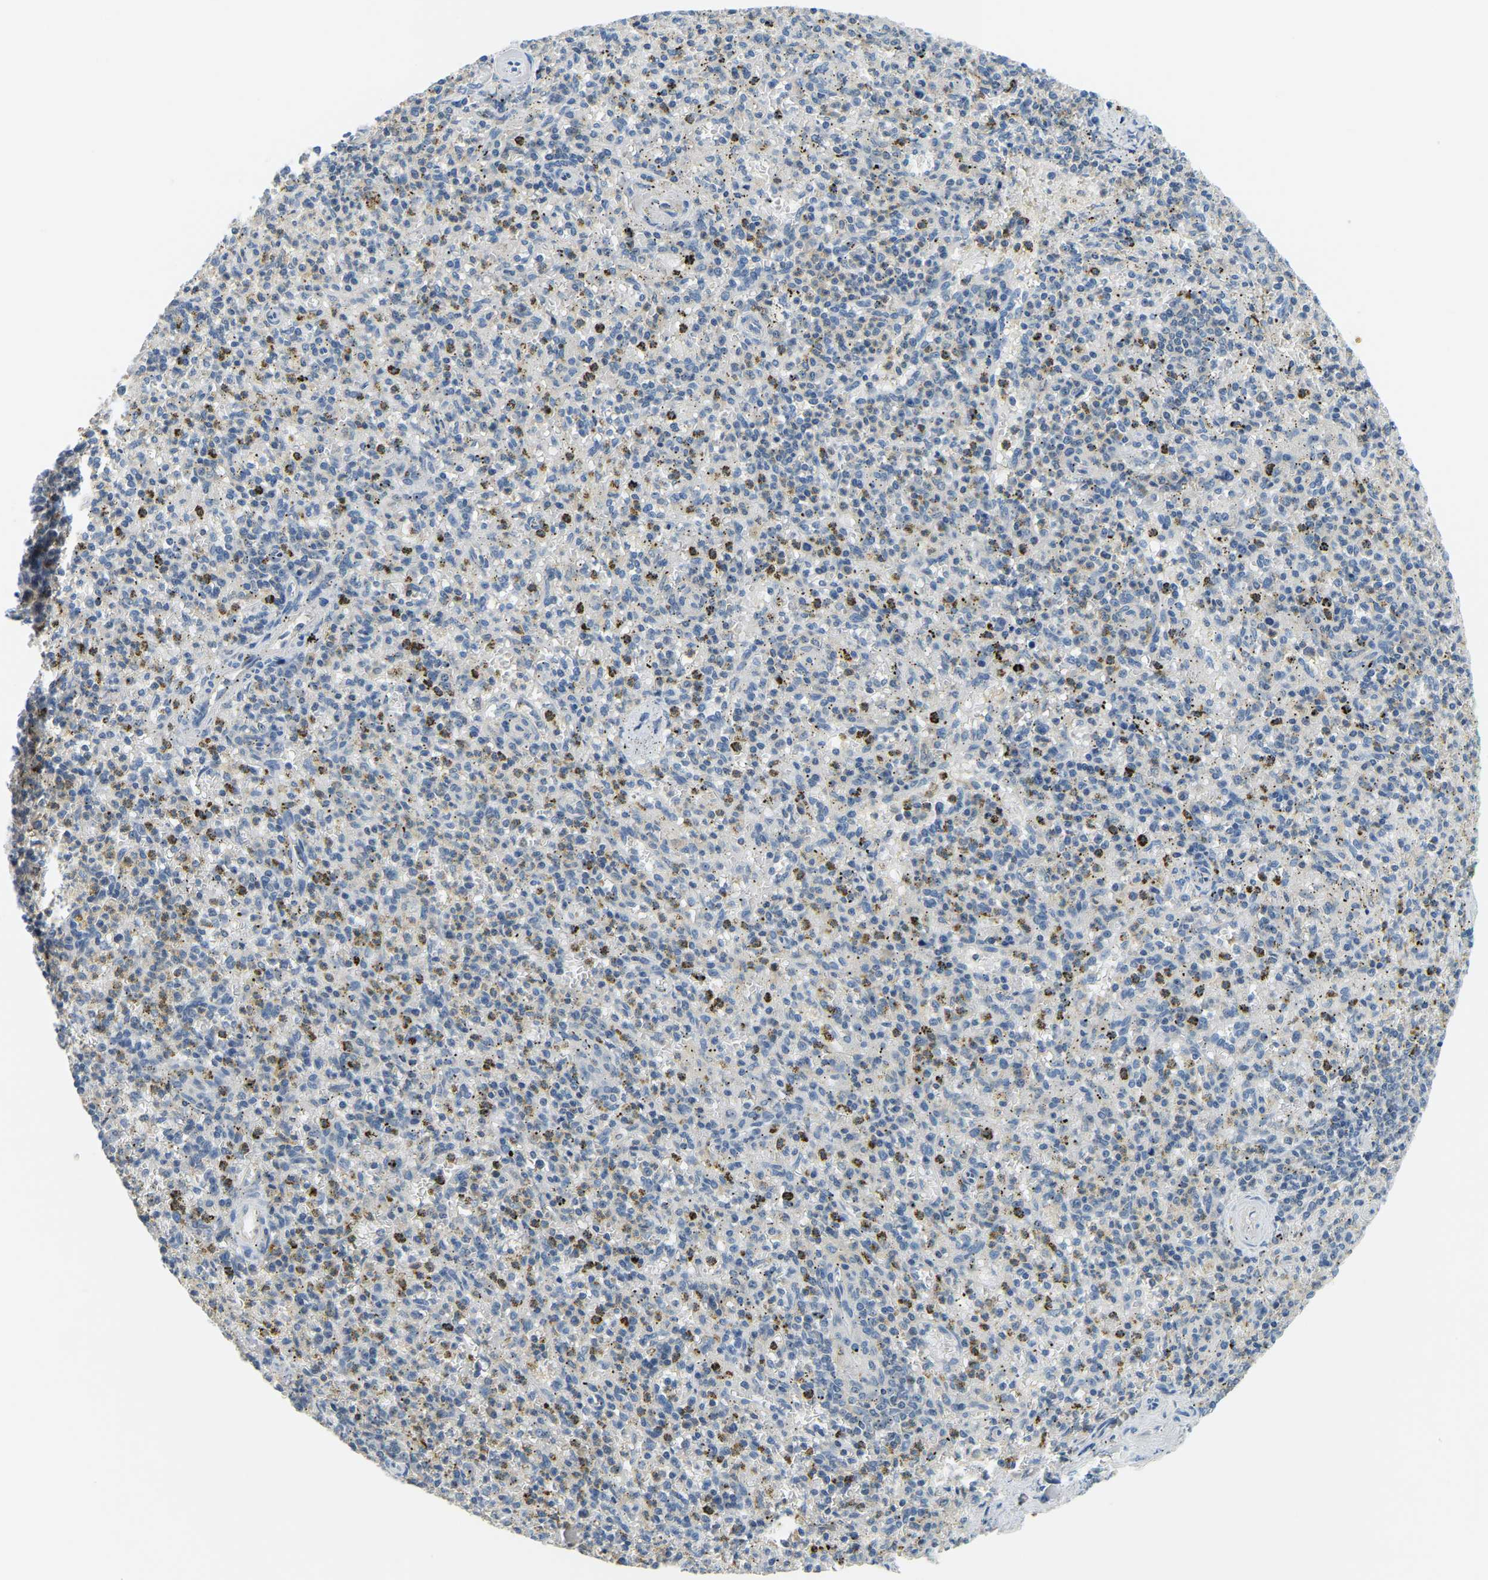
{"staining": {"intensity": "negative", "quantity": "none", "location": "none"}, "tissue": "spleen", "cell_type": "Cells in red pulp", "image_type": "normal", "snomed": [{"axis": "morphology", "description": "Normal tissue, NOS"}, {"axis": "topography", "description": "Spleen"}], "caption": "An immunohistochemistry histopathology image of unremarkable spleen is shown. There is no staining in cells in red pulp of spleen. The staining was performed using DAB (3,3'-diaminobenzidine) to visualize the protein expression in brown, while the nuclei were stained in blue with hematoxylin (Magnification: 20x).", "gene": "RRP1", "patient": {"sex": "male", "age": 72}}